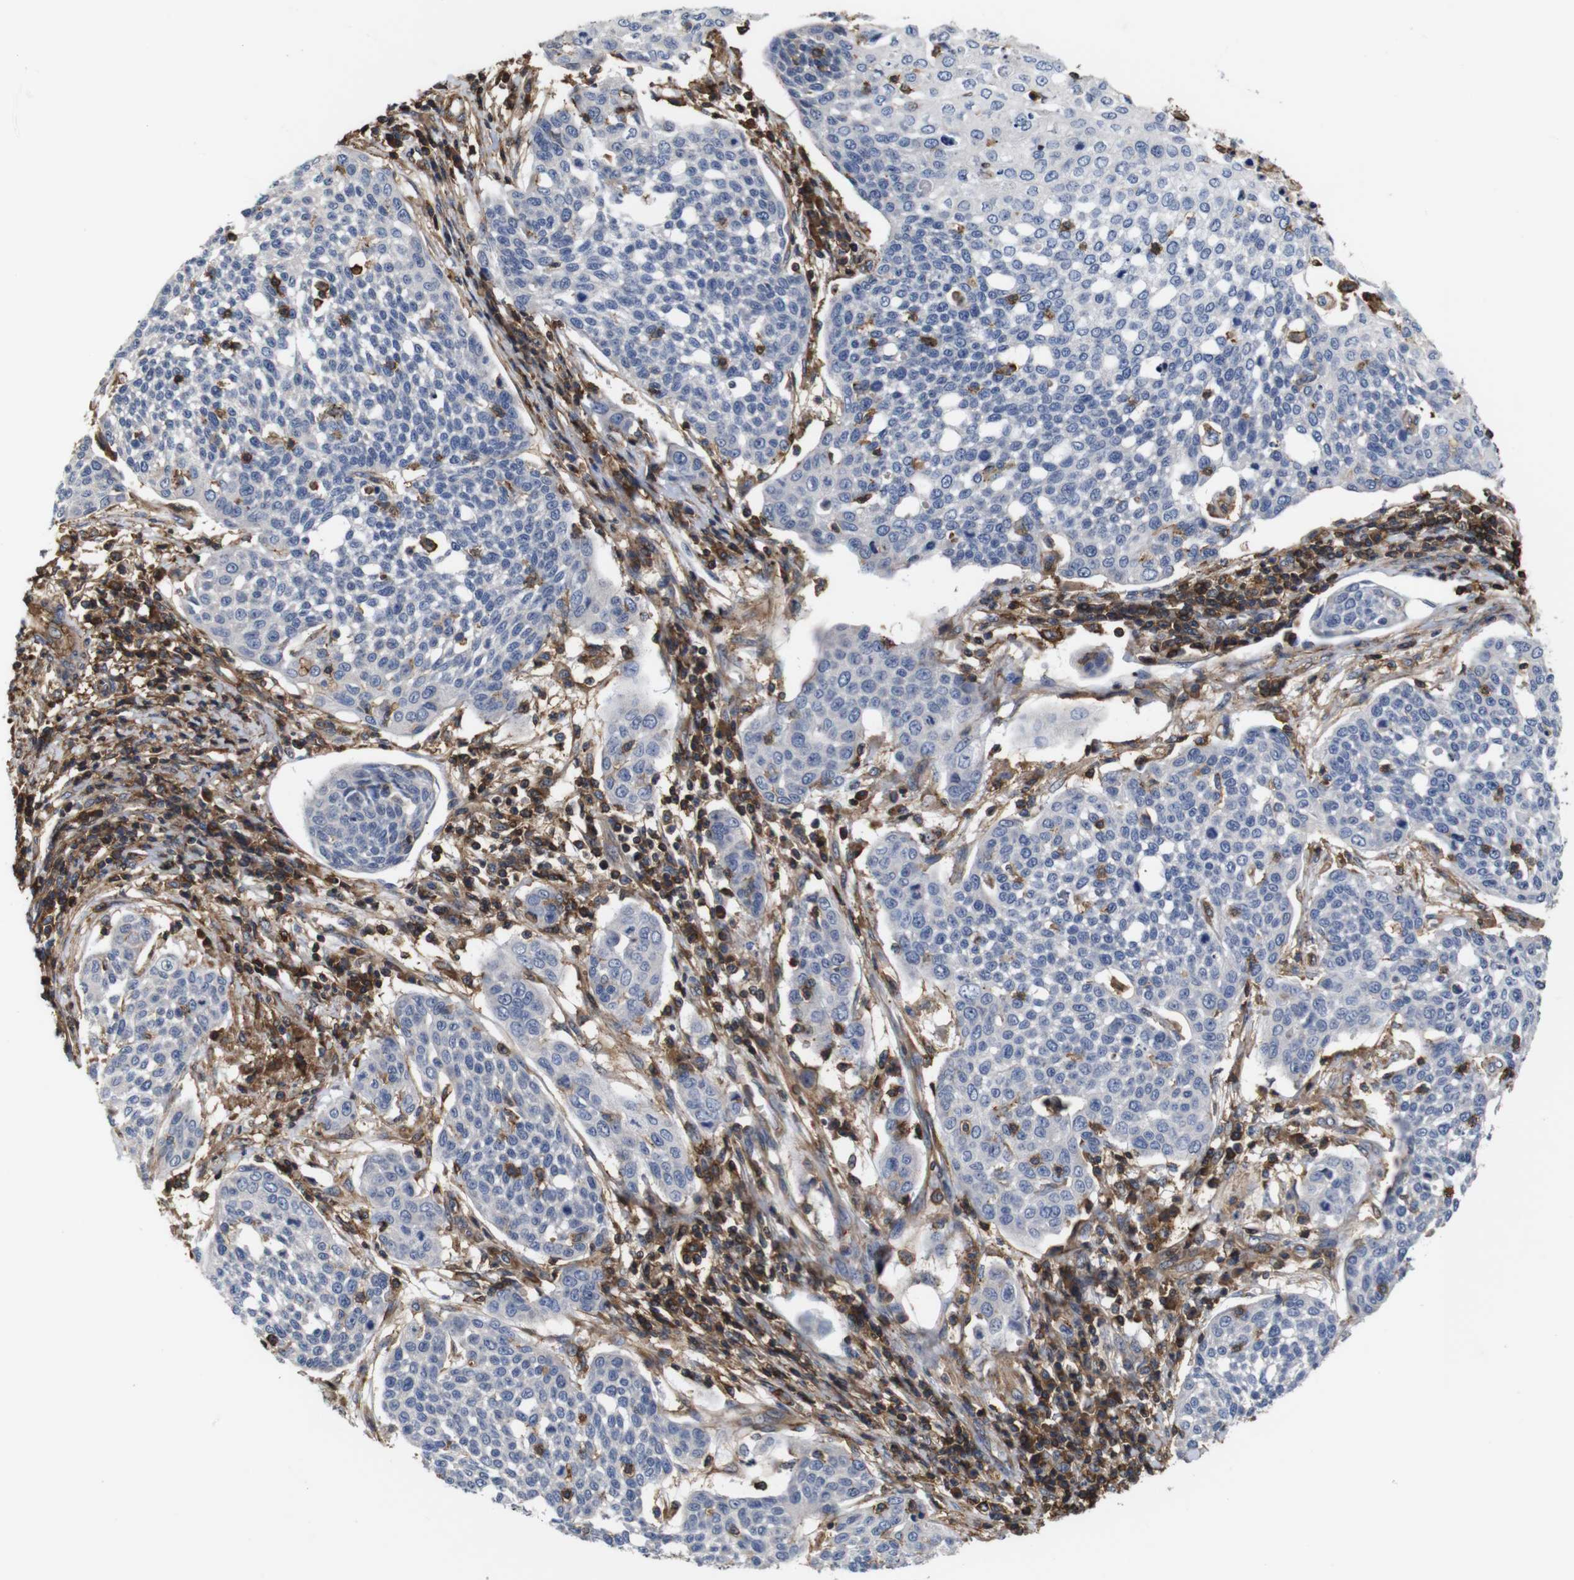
{"staining": {"intensity": "negative", "quantity": "none", "location": "none"}, "tissue": "cervical cancer", "cell_type": "Tumor cells", "image_type": "cancer", "snomed": [{"axis": "morphology", "description": "Squamous cell carcinoma, NOS"}, {"axis": "topography", "description": "Cervix"}], "caption": "DAB immunohistochemical staining of cervical squamous cell carcinoma demonstrates no significant positivity in tumor cells.", "gene": "PI4KA", "patient": {"sex": "female", "age": 34}}